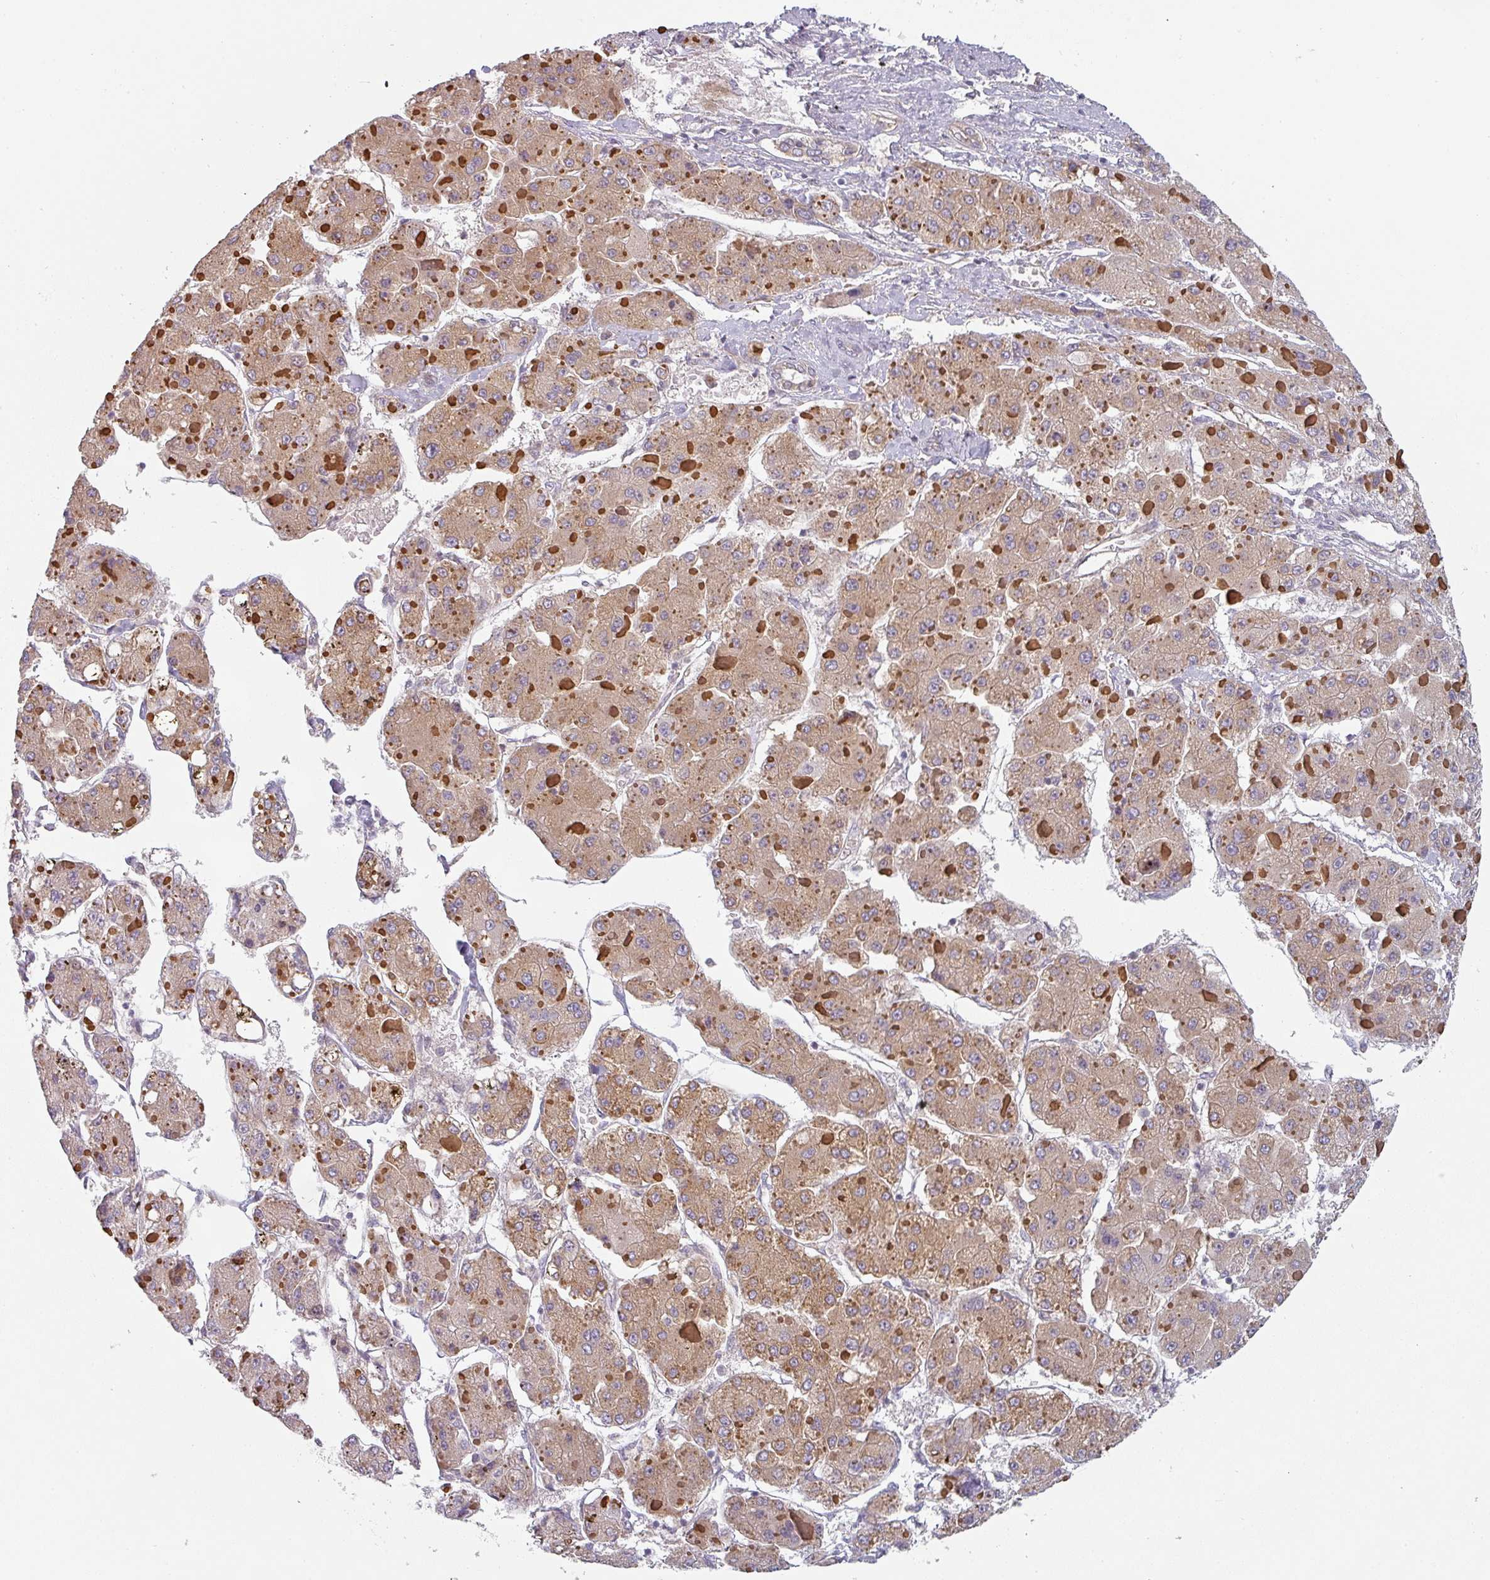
{"staining": {"intensity": "moderate", "quantity": ">75%", "location": "cytoplasmic/membranous"}, "tissue": "liver cancer", "cell_type": "Tumor cells", "image_type": "cancer", "snomed": [{"axis": "morphology", "description": "Carcinoma, Hepatocellular, NOS"}, {"axis": "topography", "description": "Liver"}], "caption": "Moderate cytoplasmic/membranous expression is present in about >75% of tumor cells in liver cancer (hepatocellular carcinoma). The protein of interest is shown in brown color, while the nuclei are stained blue.", "gene": "TAPT1", "patient": {"sex": "female", "age": 73}}